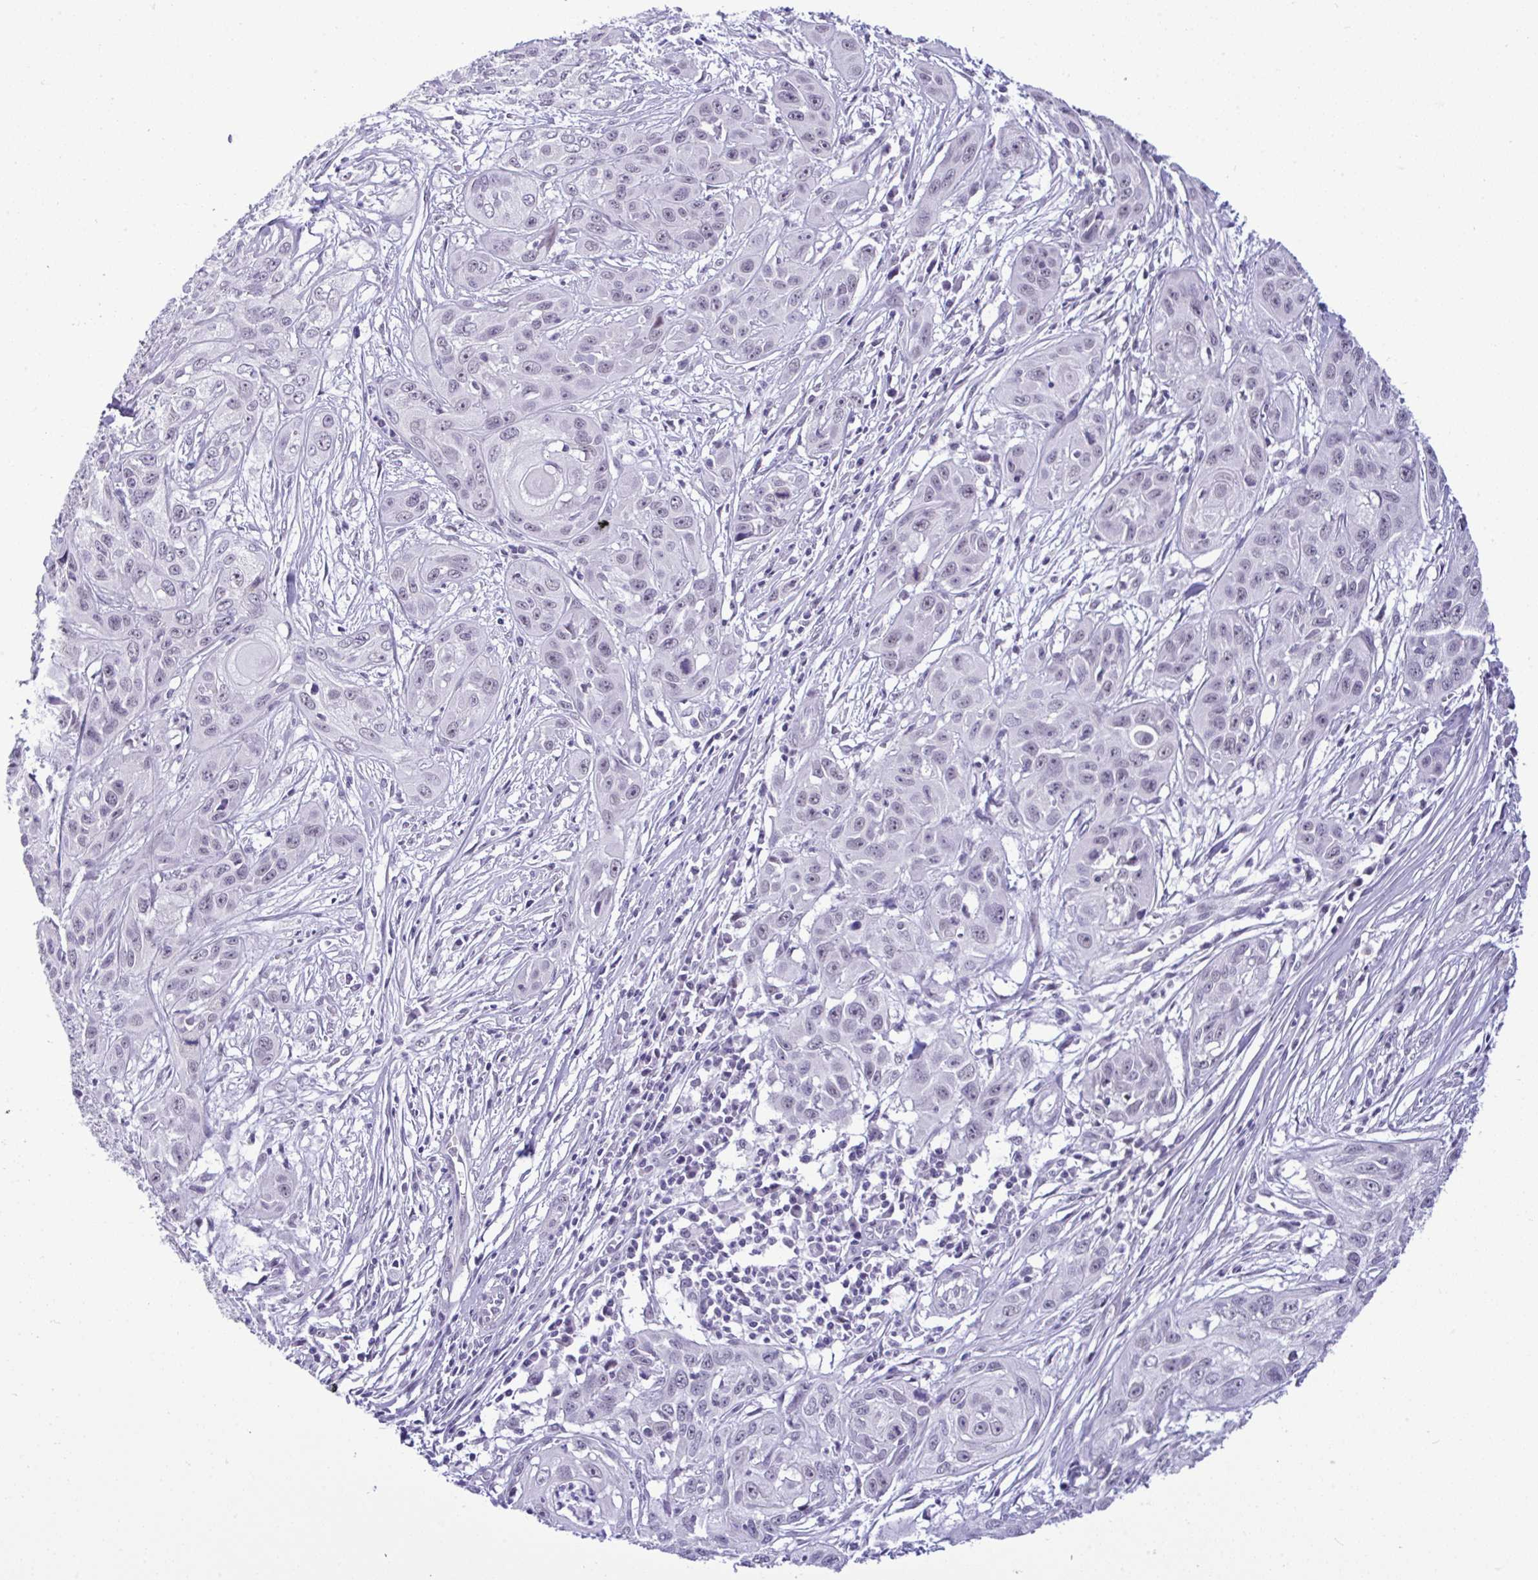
{"staining": {"intensity": "negative", "quantity": "none", "location": "none"}, "tissue": "skin cancer", "cell_type": "Tumor cells", "image_type": "cancer", "snomed": [{"axis": "morphology", "description": "Squamous cell carcinoma, NOS"}, {"axis": "topography", "description": "Skin"}, {"axis": "topography", "description": "Vulva"}], "caption": "Tumor cells are negative for brown protein staining in skin cancer (squamous cell carcinoma).", "gene": "YBX2", "patient": {"sex": "female", "age": 83}}